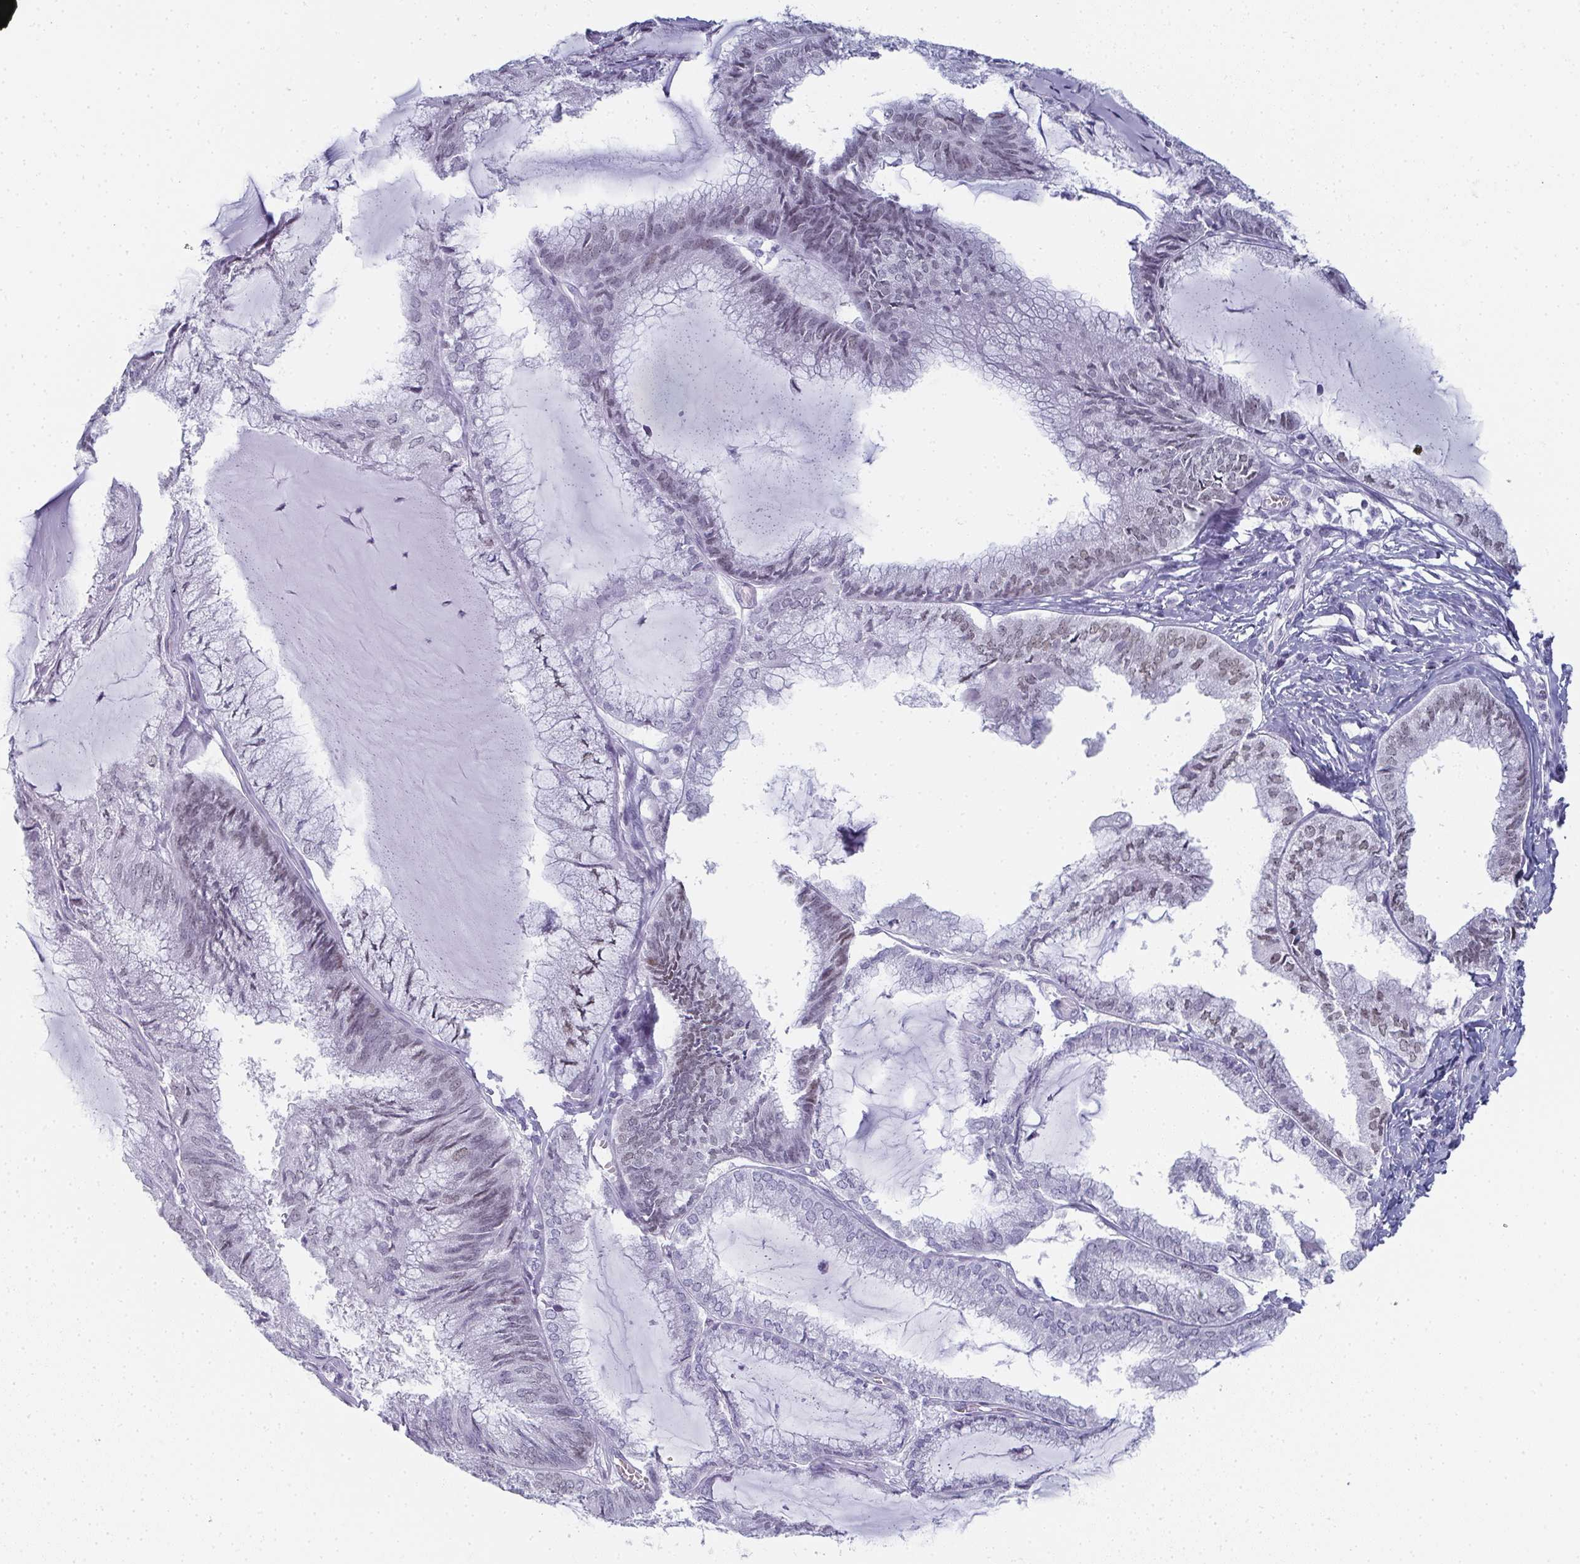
{"staining": {"intensity": "weak", "quantity": "<25%", "location": "nuclear"}, "tissue": "endometrial cancer", "cell_type": "Tumor cells", "image_type": "cancer", "snomed": [{"axis": "morphology", "description": "Carcinoma, NOS"}, {"axis": "topography", "description": "Endometrium"}], "caption": "This is a photomicrograph of immunohistochemistry (IHC) staining of endometrial carcinoma, which shows no staining in tumor cells. (Brightfield microscopy of DAB IHC at high magnification).", "gene": "PYCR3", "patient": {"sex": "female", "age": 62}}